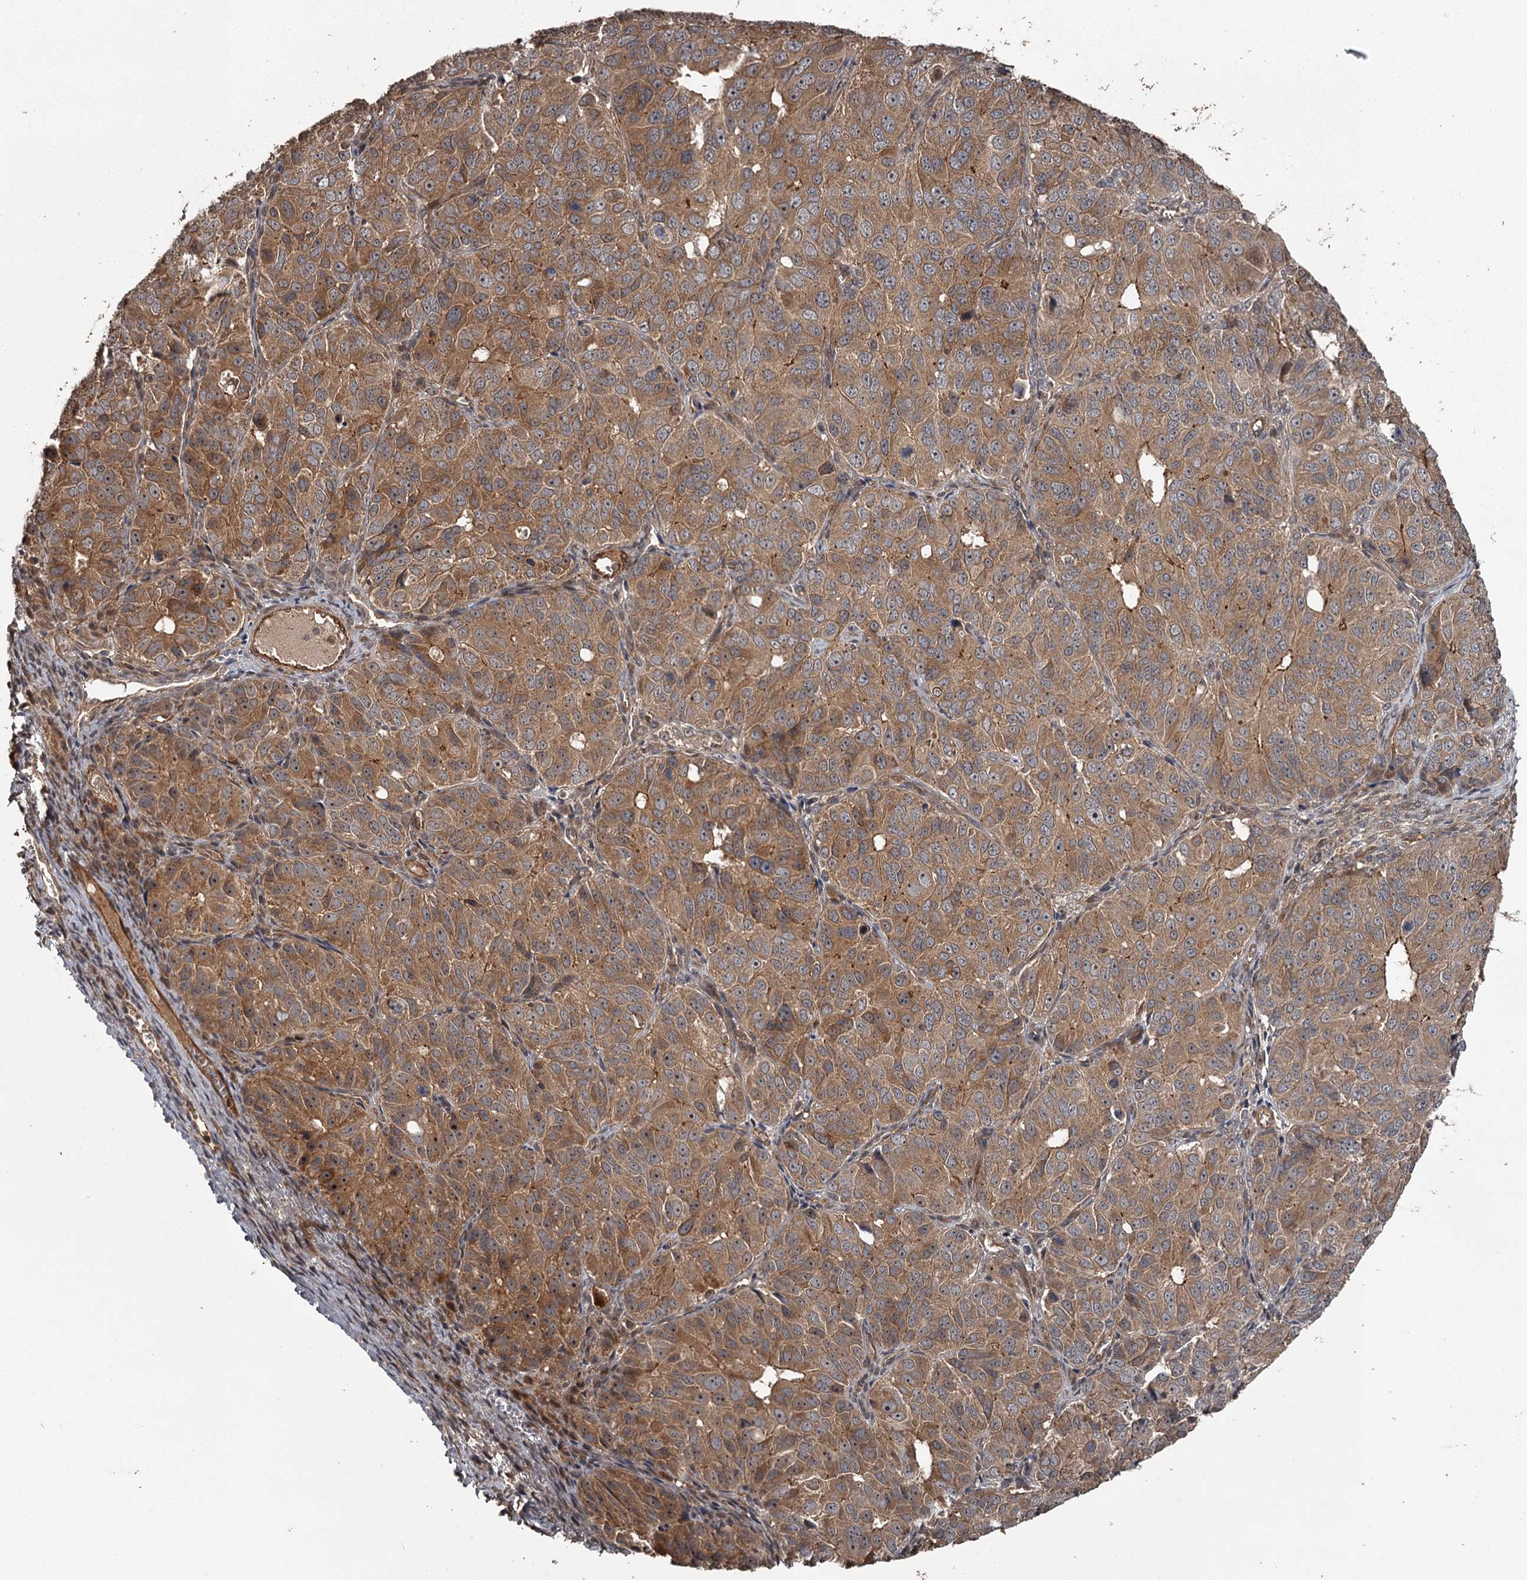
{"staining": {"intensity": "moderate", "quantity": ">75%", "location": "cytoplasmic/membranous"}, "tissue": "ovarian cancer", "cell_type": "Tumor cells", "image_type": "cancer", "snomed": [{"axis": "morphology", "description": "Carcinoma, endometroid"}, {"axis": "topography", "description": "Ovary"}], "caption": "Human ovarian cancer stained with a protein marker displays moderate staining in tumor cells.", "gene": "RAB21", "patient": {"sex": "female", "age": 51}}